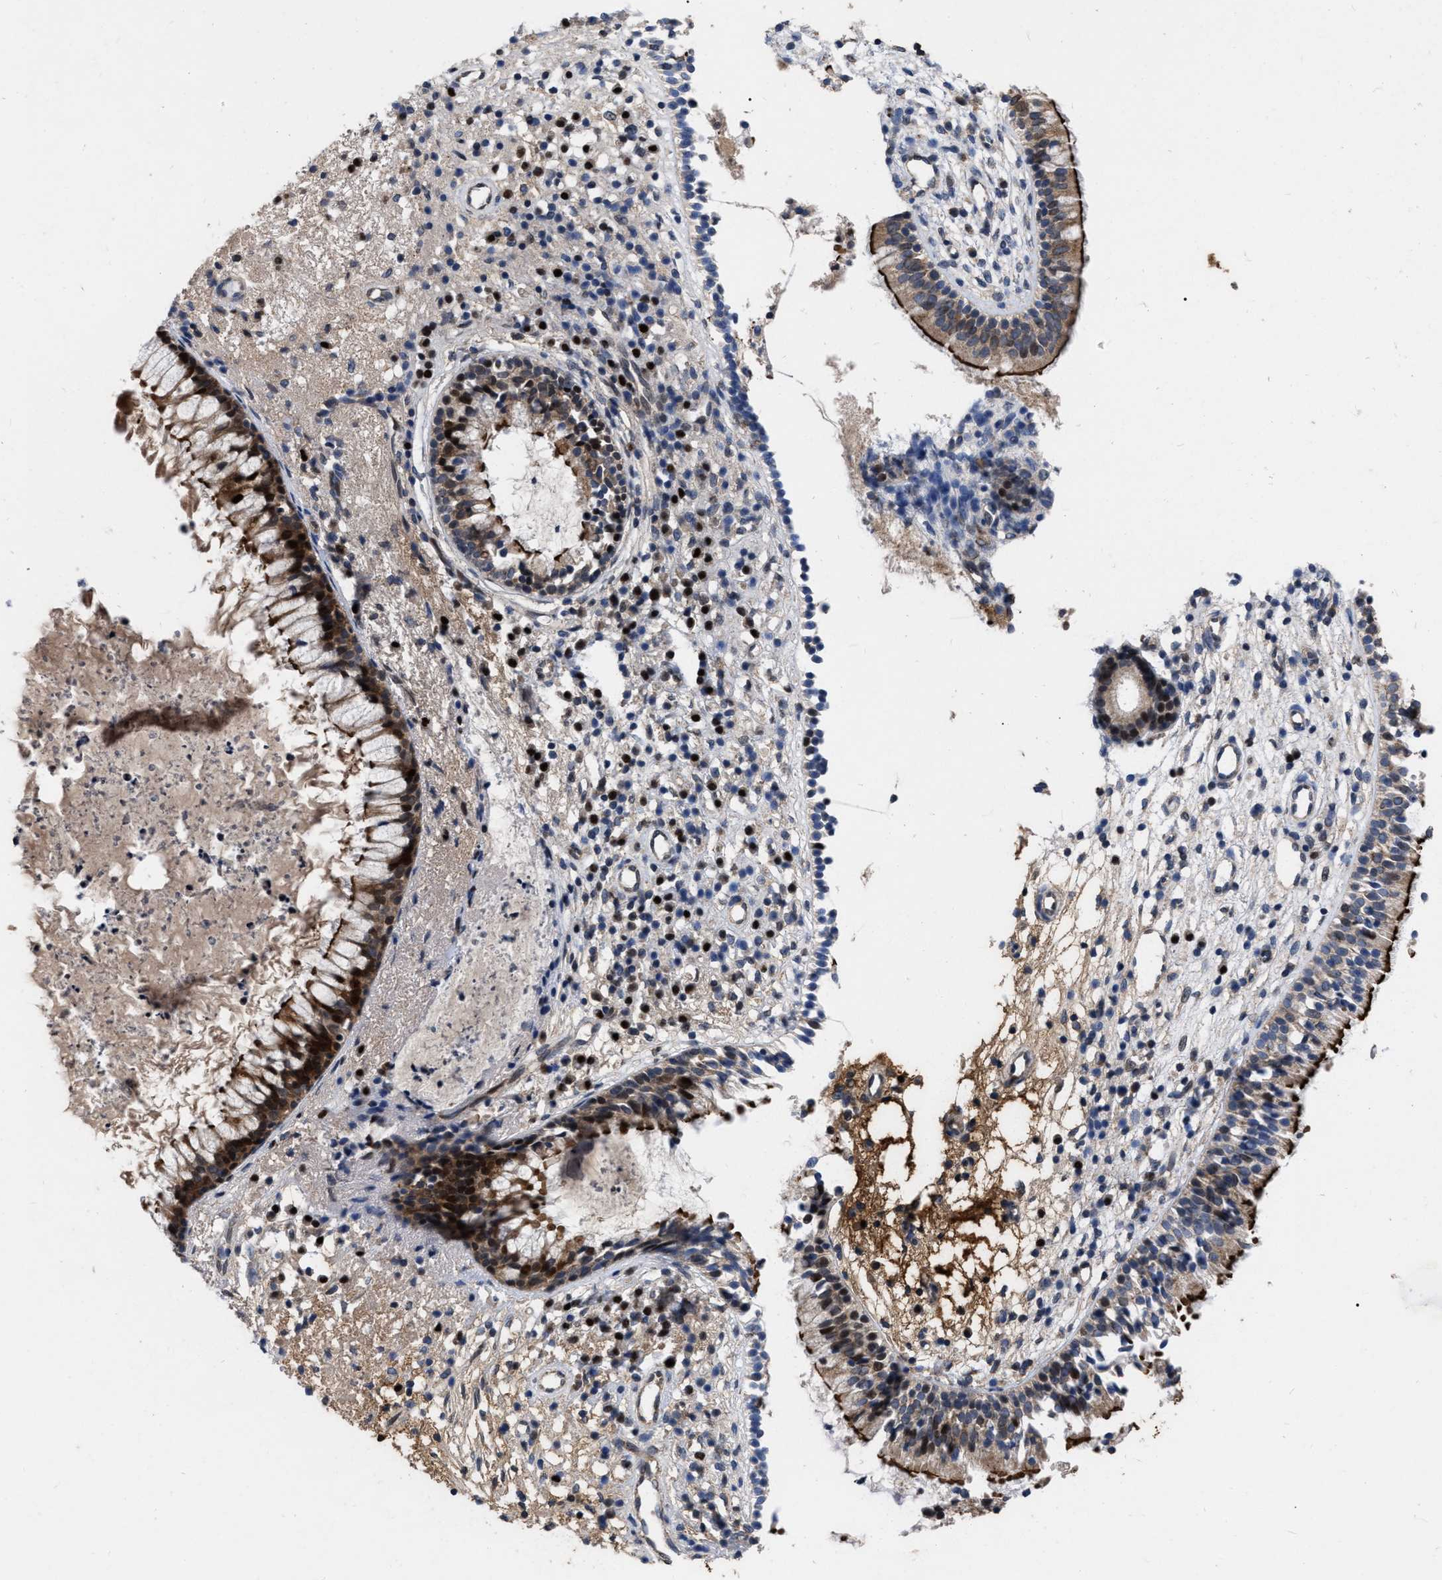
{"staining": {"intensity": "strong", "quantity": "25%-75%", "location": "cytoplasmic/membranous,nuclear"}, "tissue": "nasopharynx", "cell_type": "Respiratory epithelial cells", "image_type": "normal", "snomed": [{"axis": "morphology", "description": "Normal tissue, NOS"}, {"axis": "topography", "description": "Nasopharynx"}], "caption": "Immunohistochemistry (IHC) (DAB) staining of normal human nasopharynx shows strong cytoplasmic/membranous,nuclear protein staining in approximately 25%-75% of respiratory epithelial cells. The protein of interest is stained brown, and the nuclei are stained in blue (DAB (3,3'-diaminobenzidine) IHC with brightfield microscopy, high magnification).", "gene": "MDM4", "patient": {"sex": "male", "age": 21}}